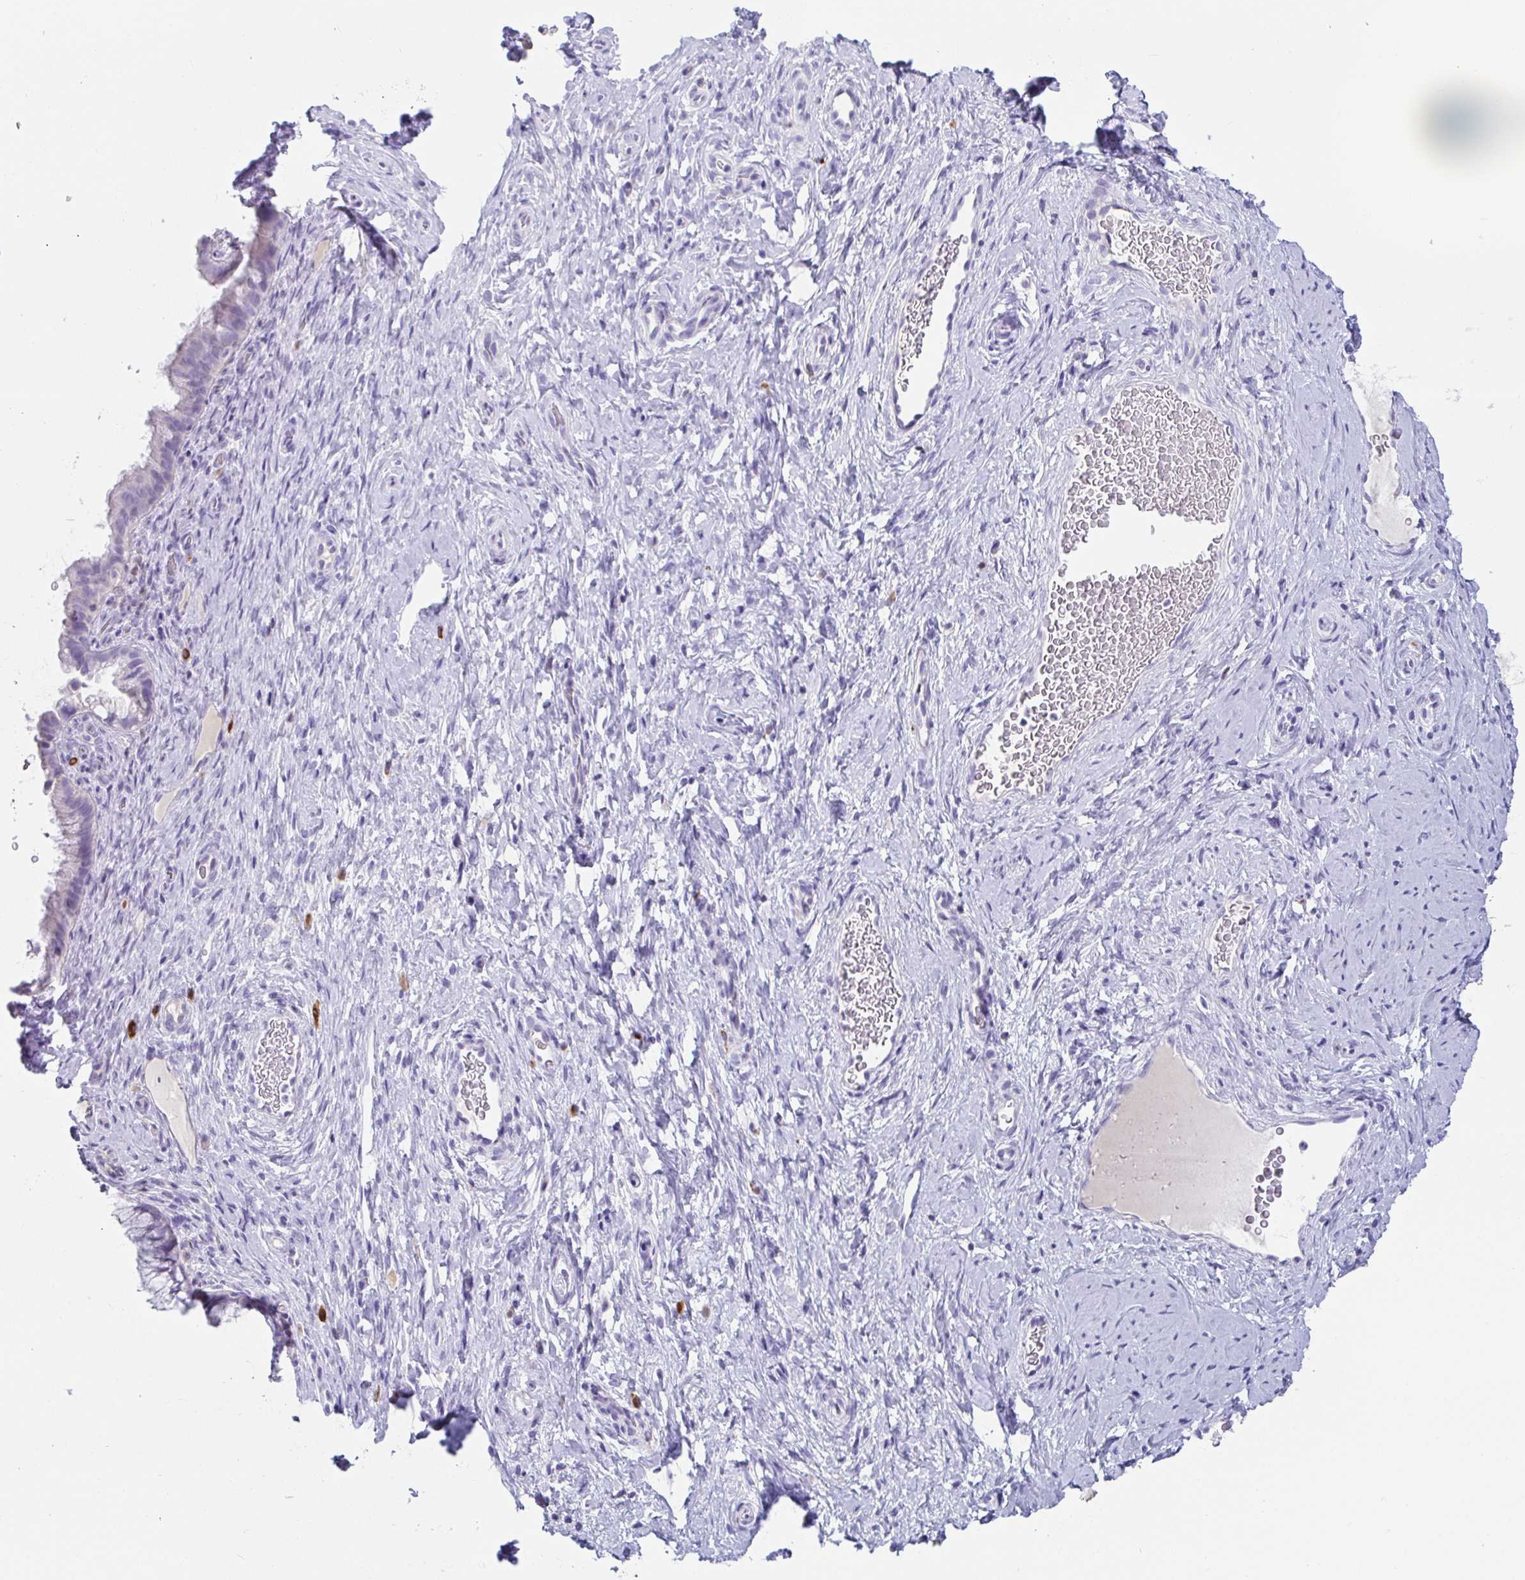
{"staining": {"intensity": "negative", "quantity": "none", "location": "none"}, "tissue": "cervix", "cell_type": "Glandular cells", "image_type": "normal", "snomed": [{"axis": "morphology", "description": "Normal tissue, NOS"}, {"axis": "topography", "description": "Cervix"}], "caption": "Immunohistochemistry (IHC) of normal cervix exhibits no positivity in glandular cells. (Brightfield microscopy of DAB IHC at high magnification).", "gene": "PLA2G1B", "patient": {"sex": "female", "age": 34}}